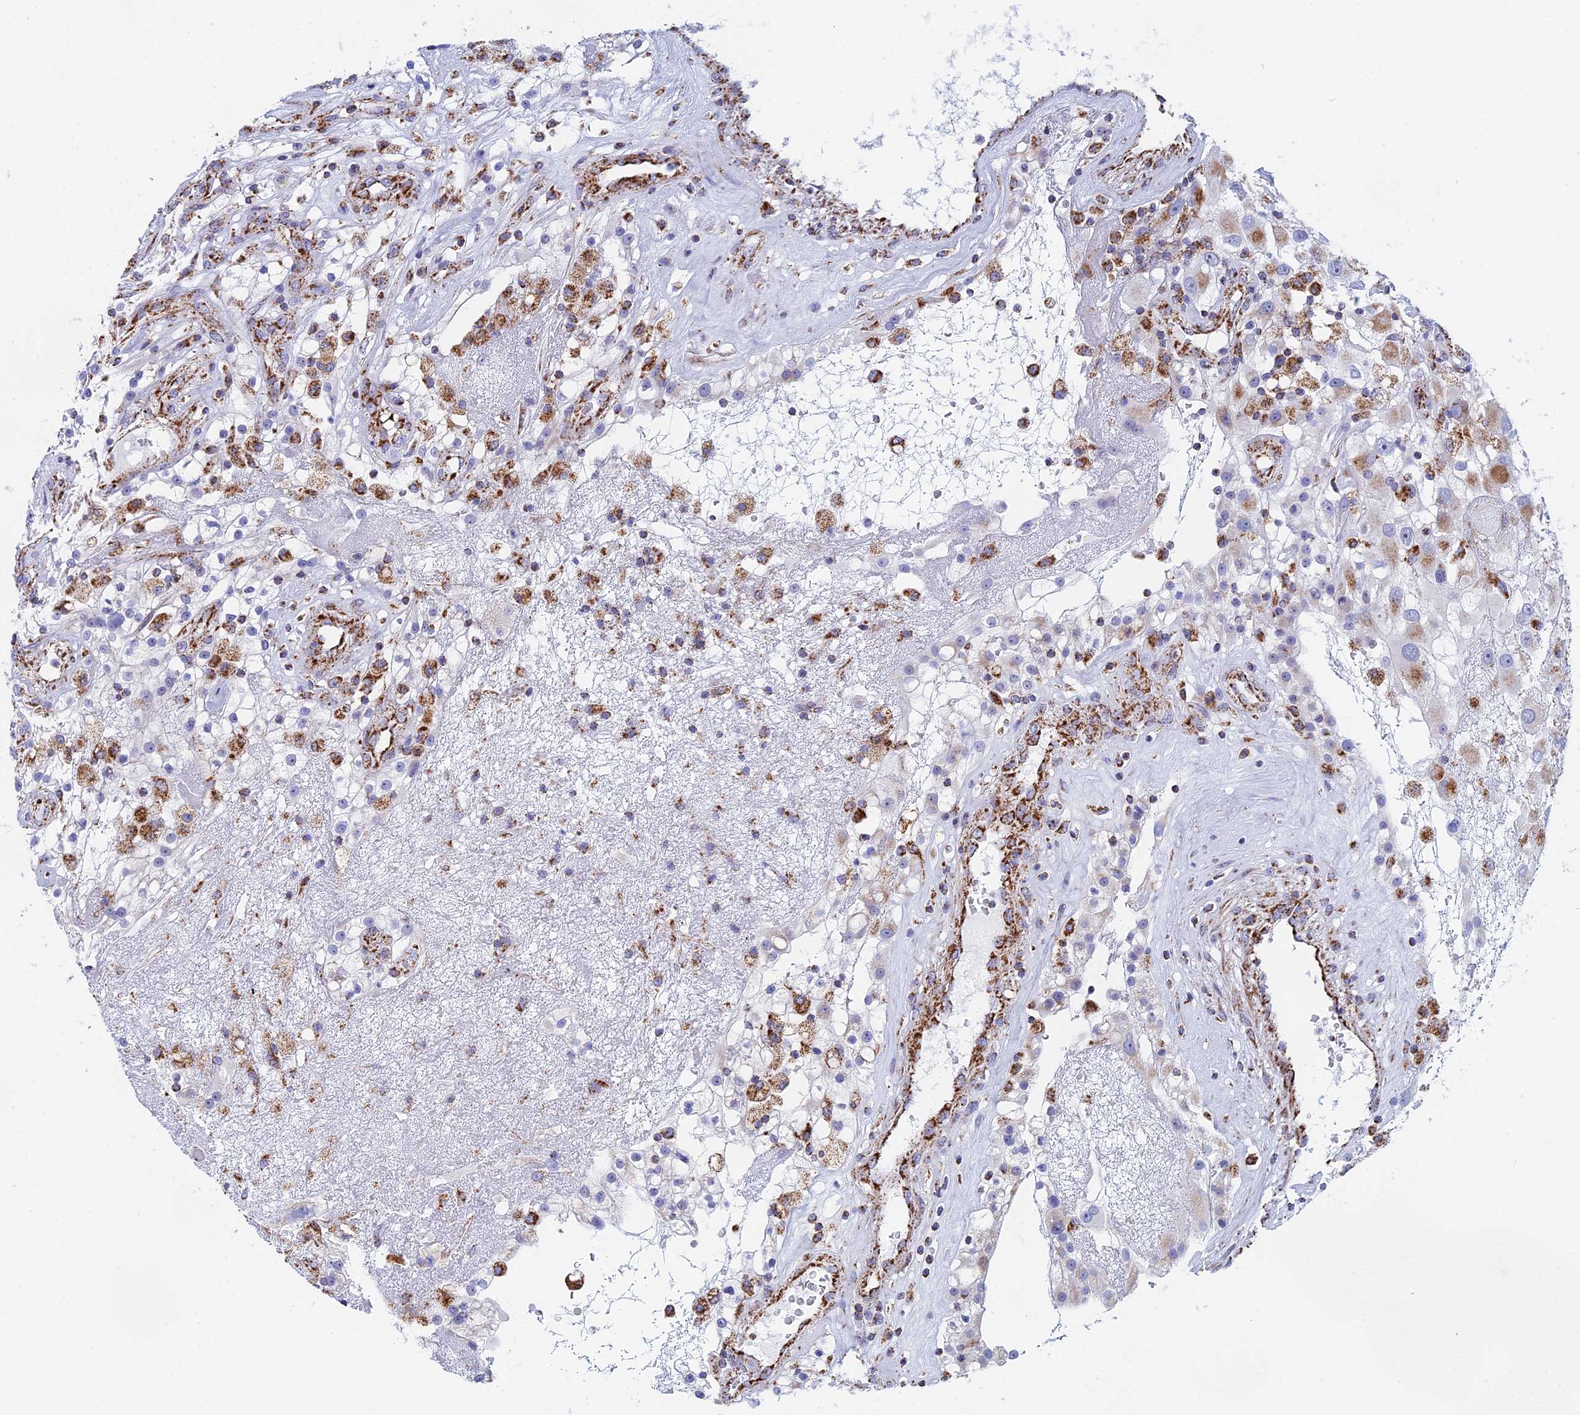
{"staining": {"intensity": "moderate", "quantity": ">75%", "location": "cytoplasmic/membranous"}, "tissue": "renal cancer", "cell_type": "Tumor cells", "image_type": "cancer", "snomed": [{"axis": "morphology", "description": "Adenocarcinoma, NOS"}, {"axis": "topography", "description": "Kidney"}], "caption": "This histopathology image reveals IHC staining of renal cancer, with medium moderate cytoplasmic/membranous staining in about >75% of tumor cells.", "gene": "NDUFA5", "patient": {"sex": "female", "age": 52}}